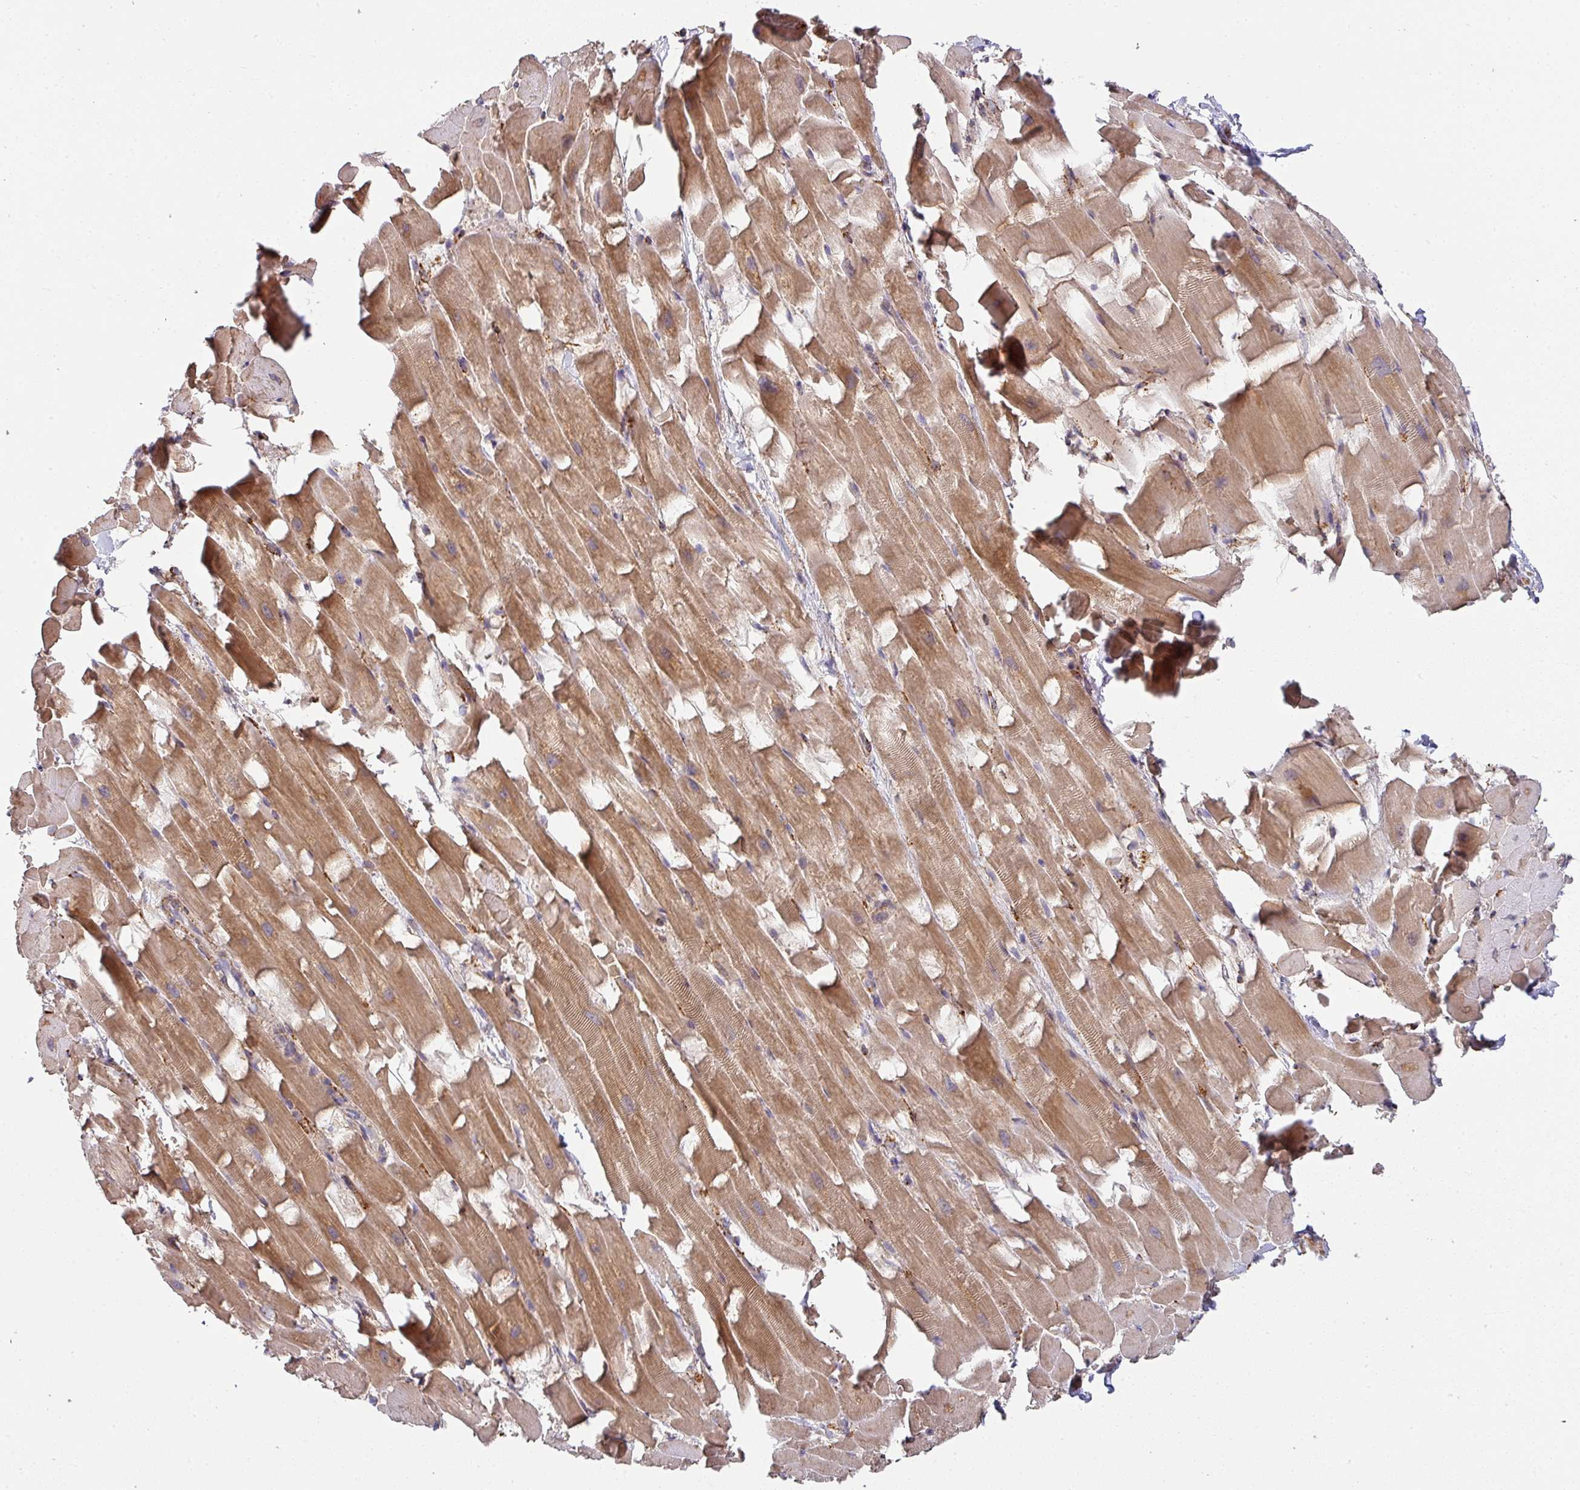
{"staining": {"intensity": "moderate", "quantity": ">75%", "location": "cytoplasmic/membranous"}, "tissue": "heart muscle", "cell_type": "Cardiomyocytes", "image_type": "normal", "snomed": [{"axis": "morphology", "description": "Normal tissue, NOS"}, {"axis": "topography", "description": "Heart"}], "caption": "The histopathology image displays immunohistochemical staining of benign heart muscle. There is moderate cytoplasmic/membranous expression is seen in approximately >75% of cardiomyocytes.", "gene": "ZNF268", "patient": {"sex": "male", "age": 37}}